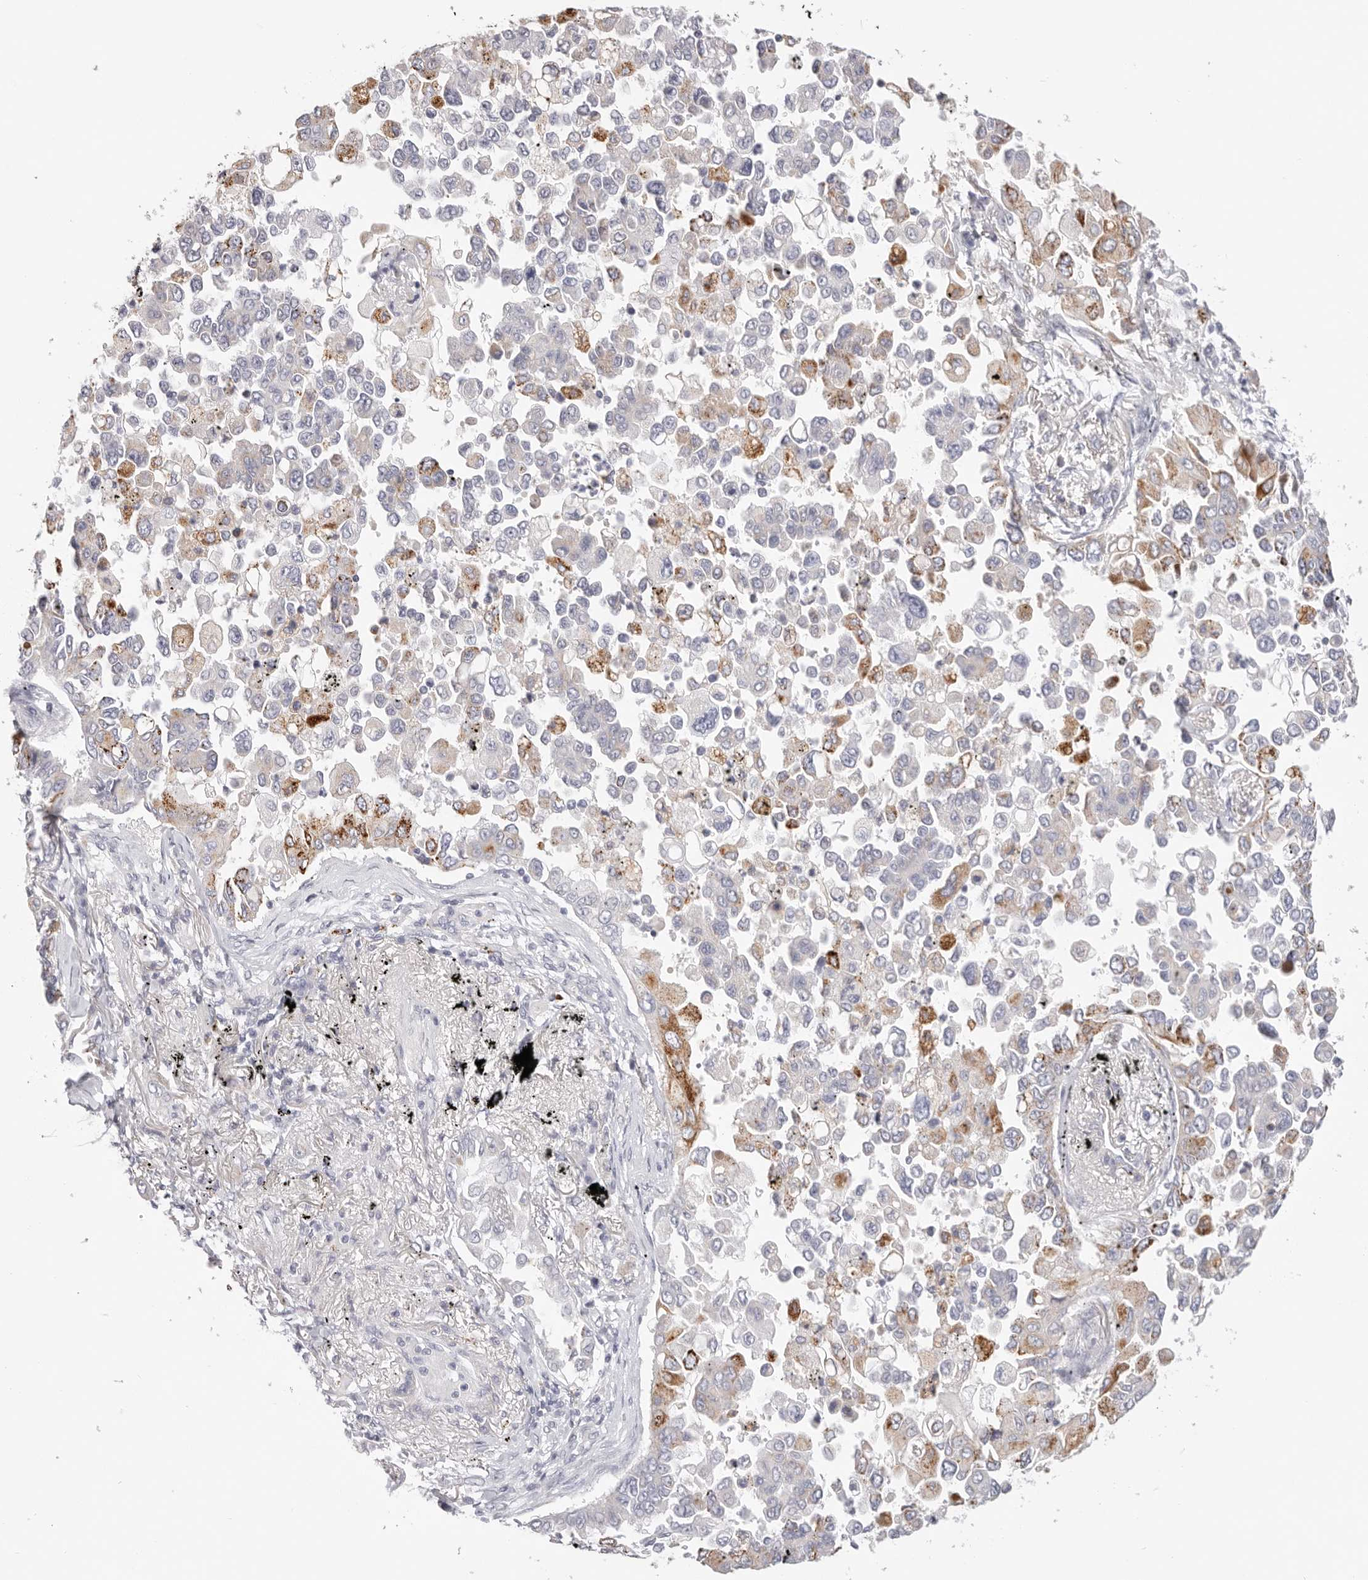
{"staining": {"intensity": "weak", "quantity": "<25%", "location": "cytoplasmic/membranous"}, "tissue": "lung cancer", "cell_type": "Tumor cells", "image_type": "cancer", "snomed": [{"axis": "morphology", "description": "Adenocarcinoma, NOS"}, {"axis": "topography", "description": "Lung"}], "caption": "DAB (3,3'-diaminobenzidine) immunohistochemical staining of lung adenocarcinoma demonstrates no significant positivity in tumor cells.", "gene": "STKLD1", "patient": {"sex": "female", "age": 67}}